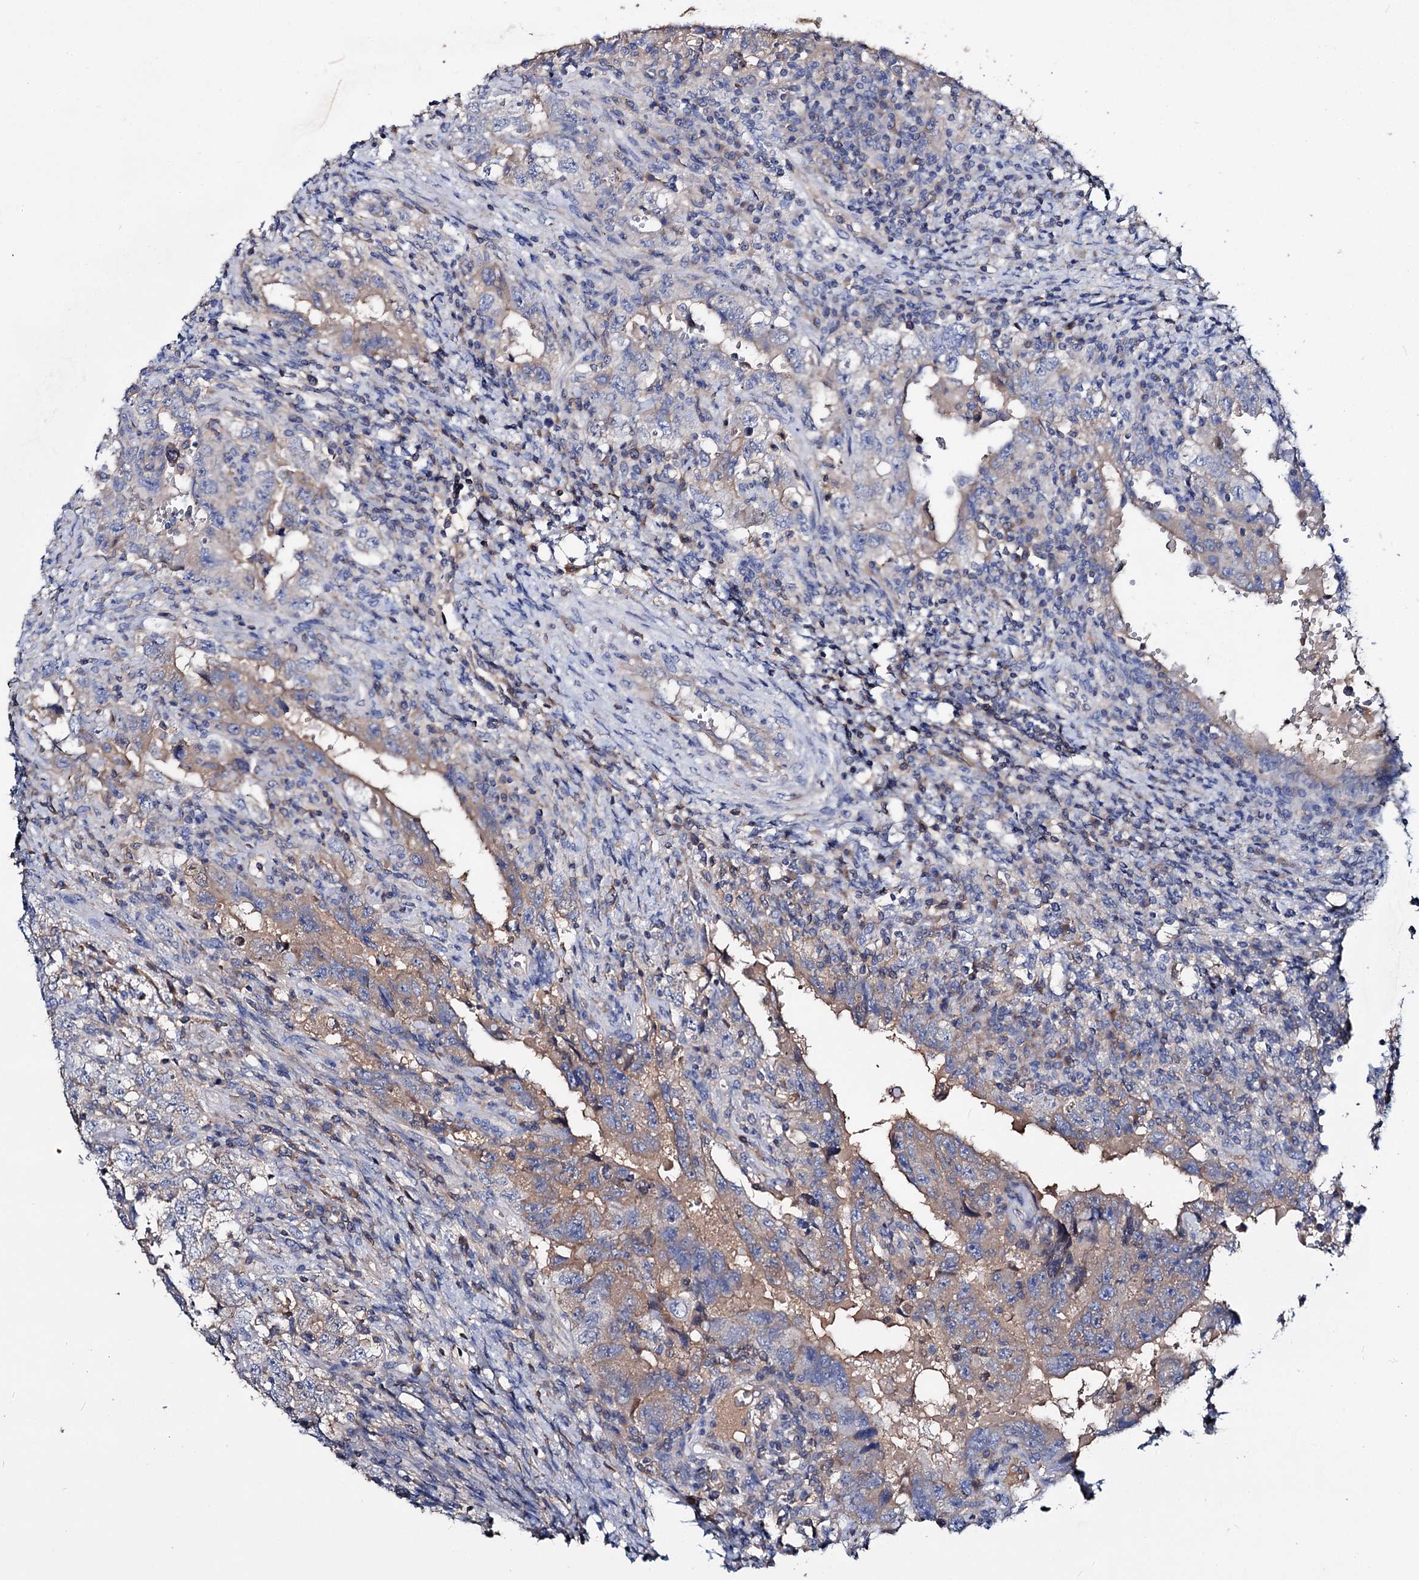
{"staining": {"intensity": "moderate", "quantity": "<25%", "location": "cytoplasmic/membranous"}, "tissue": "testis cancer", "cell_type": "Tumor cells", "image_type": "cancer", "snomed": [{"axis": "morphology", "description": "Carcinoma, Embryonal, NOS"}, {"axis": "topography", "description": "Testis"}], "caption": "Immunohistochemistry (IHC) (DAB) staining of human testis embryonal carcinoma demonstrates moderate cytoplasmic/membranous protein positivity in about <25% of tumor cells.", "gene": "ACY3", "patient": {"sex": "male", "age": 26}}